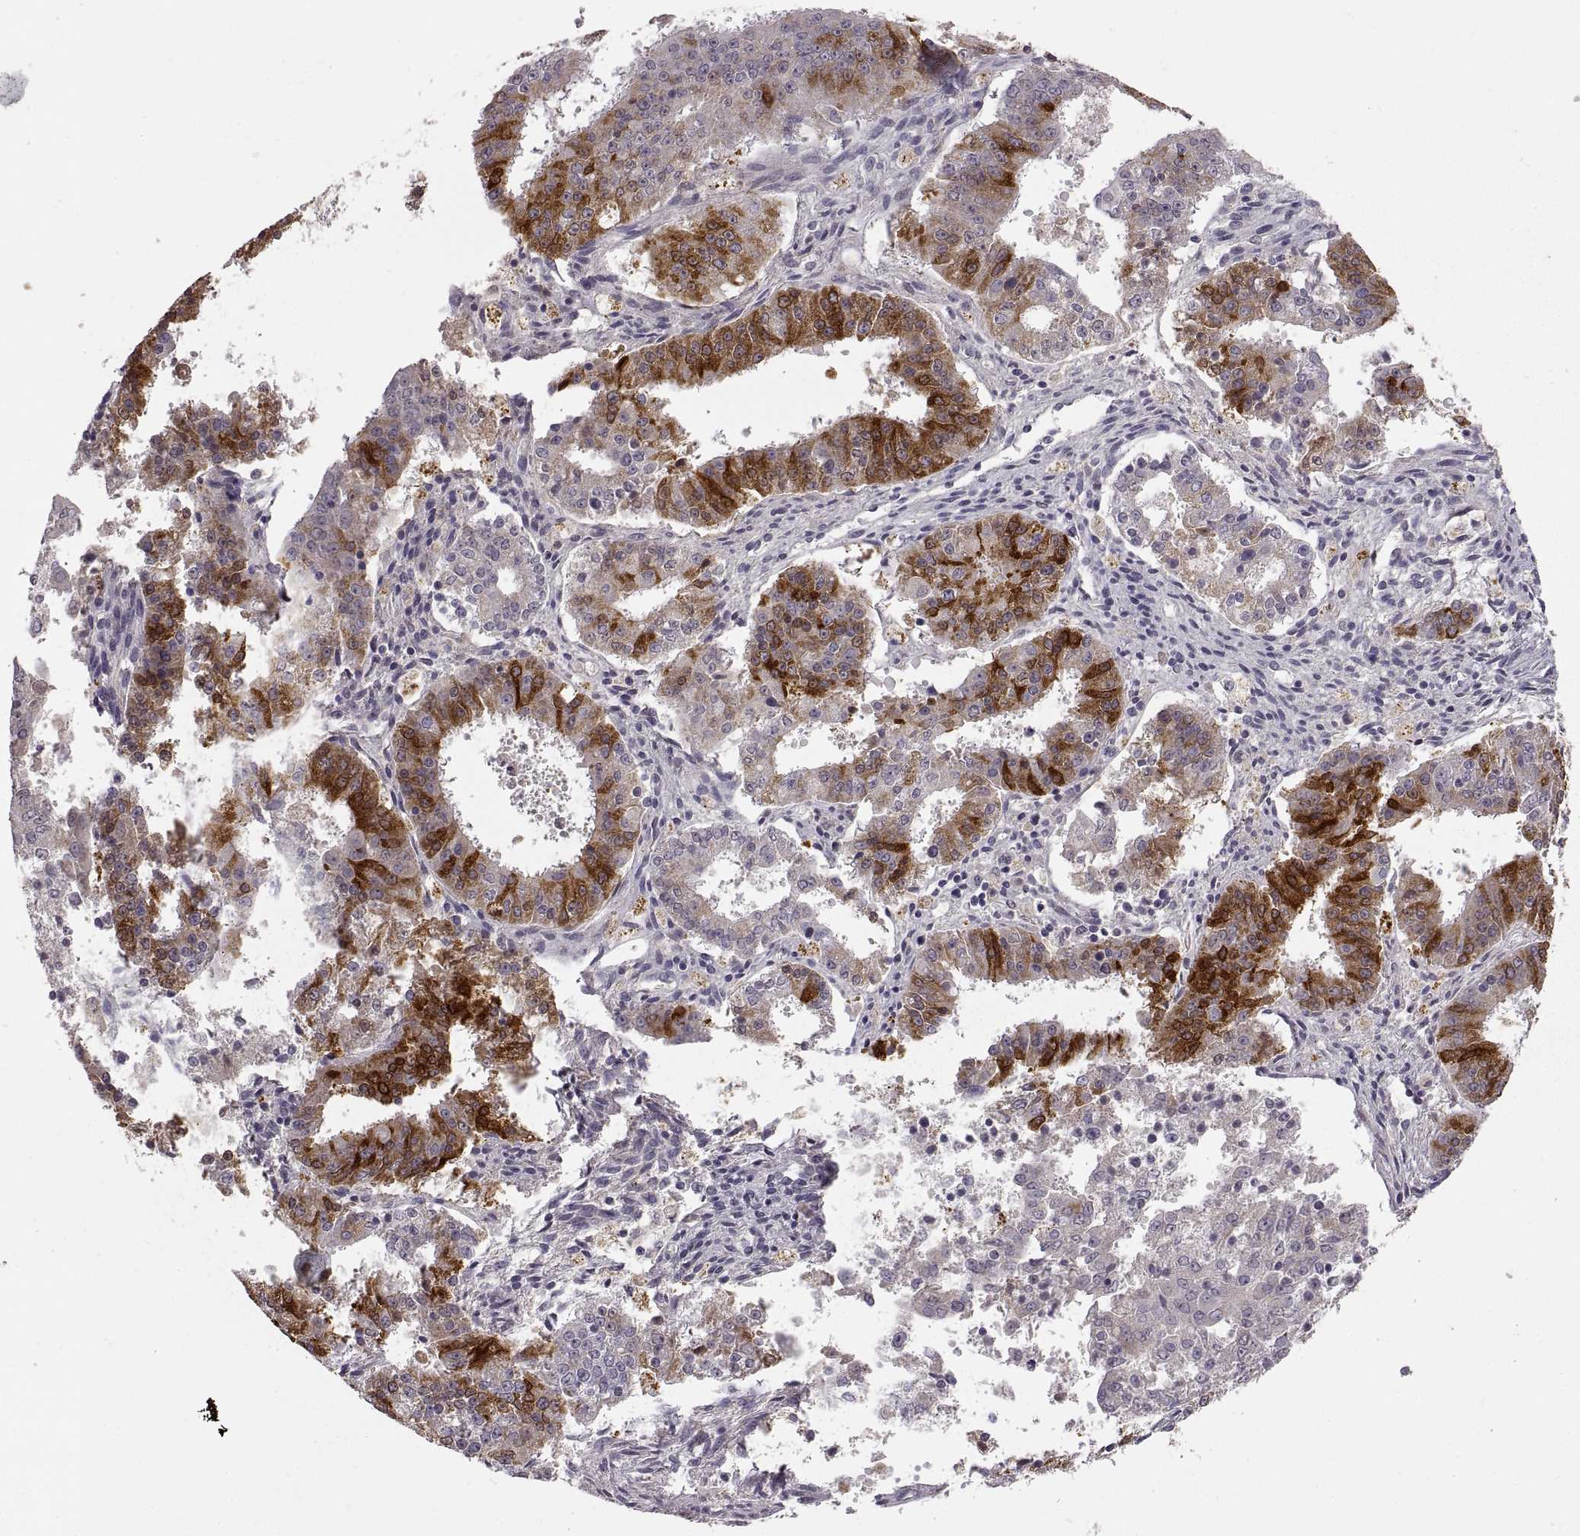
{"staining": {"intensity": "strong", "quantity": "25%-75%", "location": "cytoplasmic/membranous"}, "tissue": "ovarian cancer", "cell_type": "Tumor cells", "image_type": "cancer", "snomed": [{"axis": "morphology", "description": "Carcinoma, endometroid"}, {"axis": "topography", "description": "Ovary"}], "caption": "A brown stain shows strong cytoplasmic/membranous expression of a protein in ovarian cancer (endometroid carcinoma) tumor cells.", "gene": "HMGCR", "patient": {"sex": "female", "age": 42}}